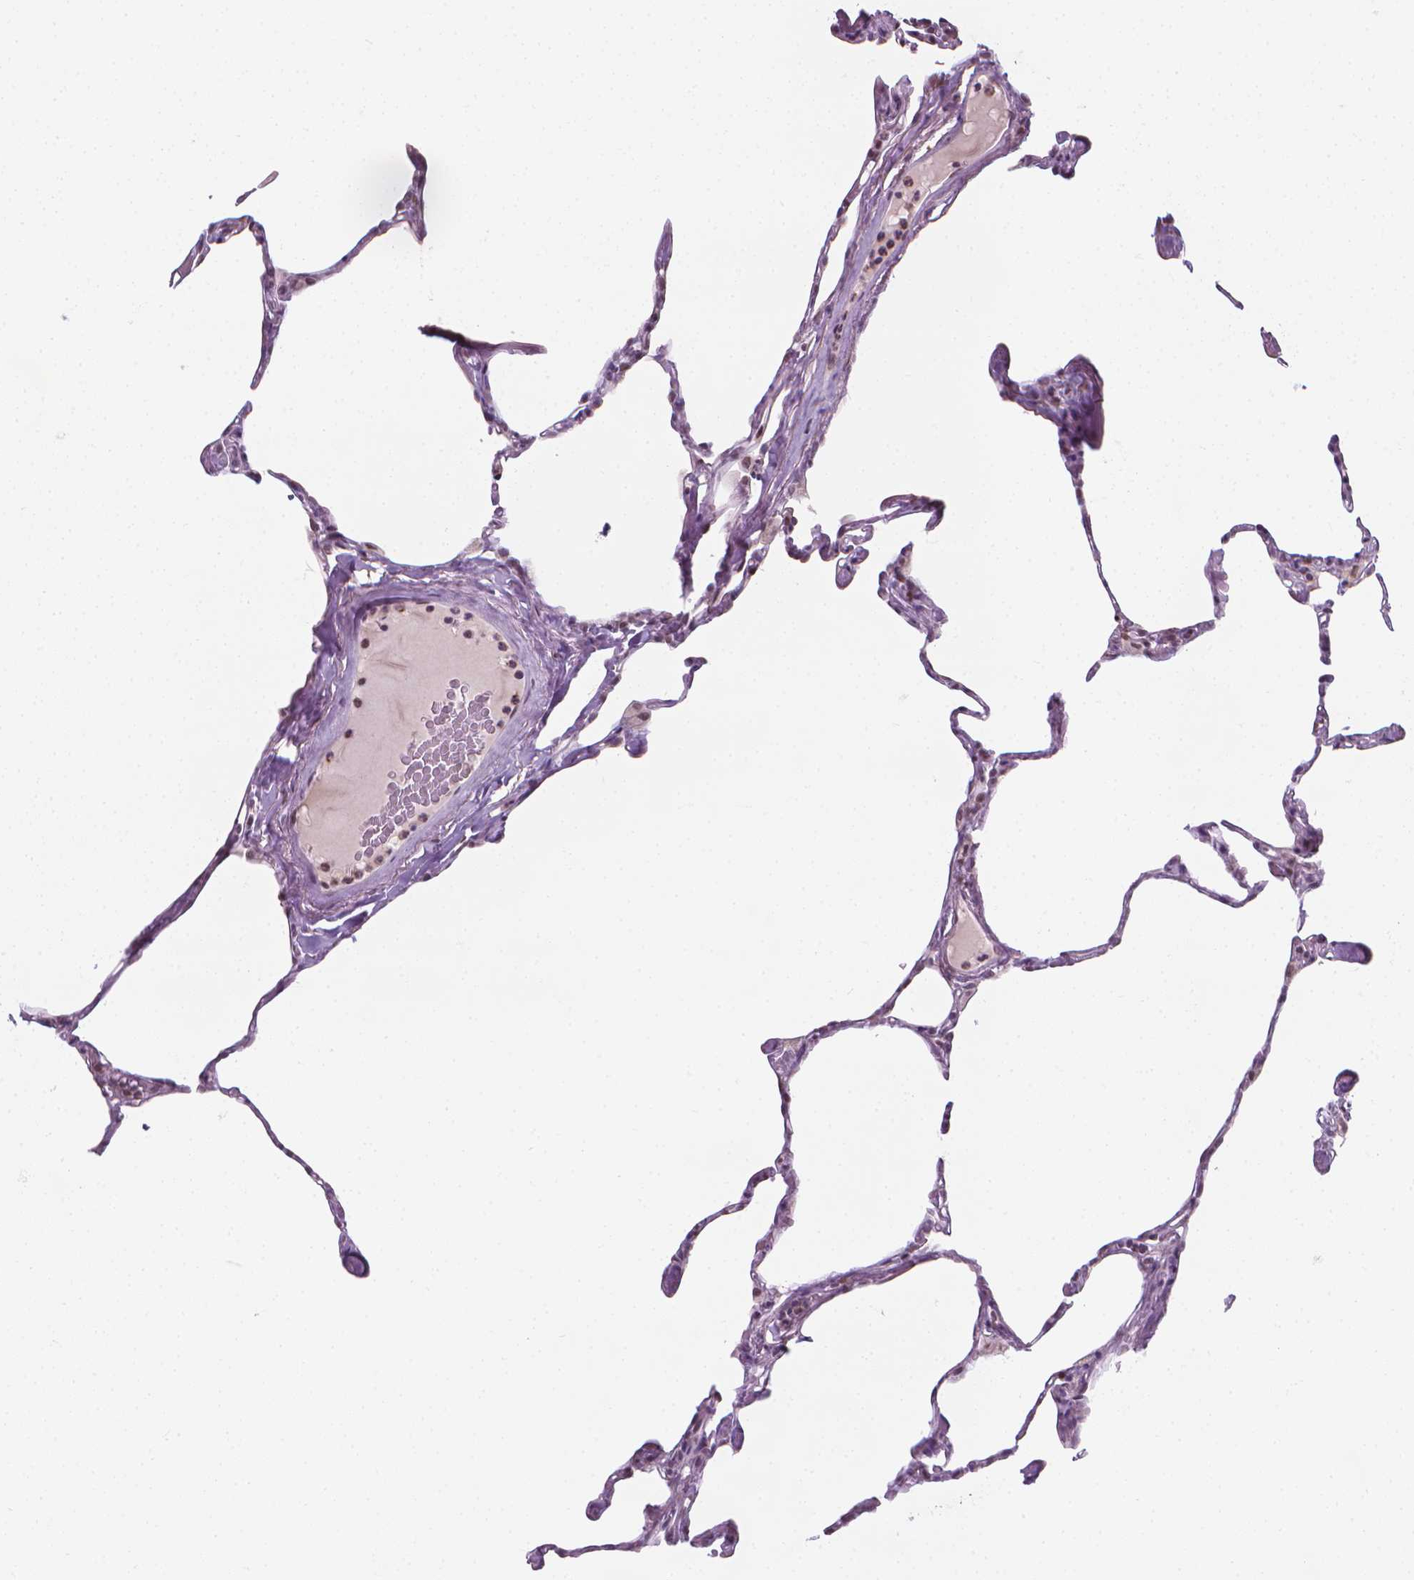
{"staining": {"intensity": "negative", "quantity": "none", "location": "none"}, "tissue": "lung", "cell_type": "Alveolar cells", "image_type": "normal", "snomed": [{"axis": "morphology", "description": "Normal tissue, NOS"}, {"axis": "topography", "description": "Lung"}], "caption": "Image shows no significant protein expression in alveolar cells of normal lung.", "gene": "CDKN1C", "patient": {"sex": "male", "age": 65}}